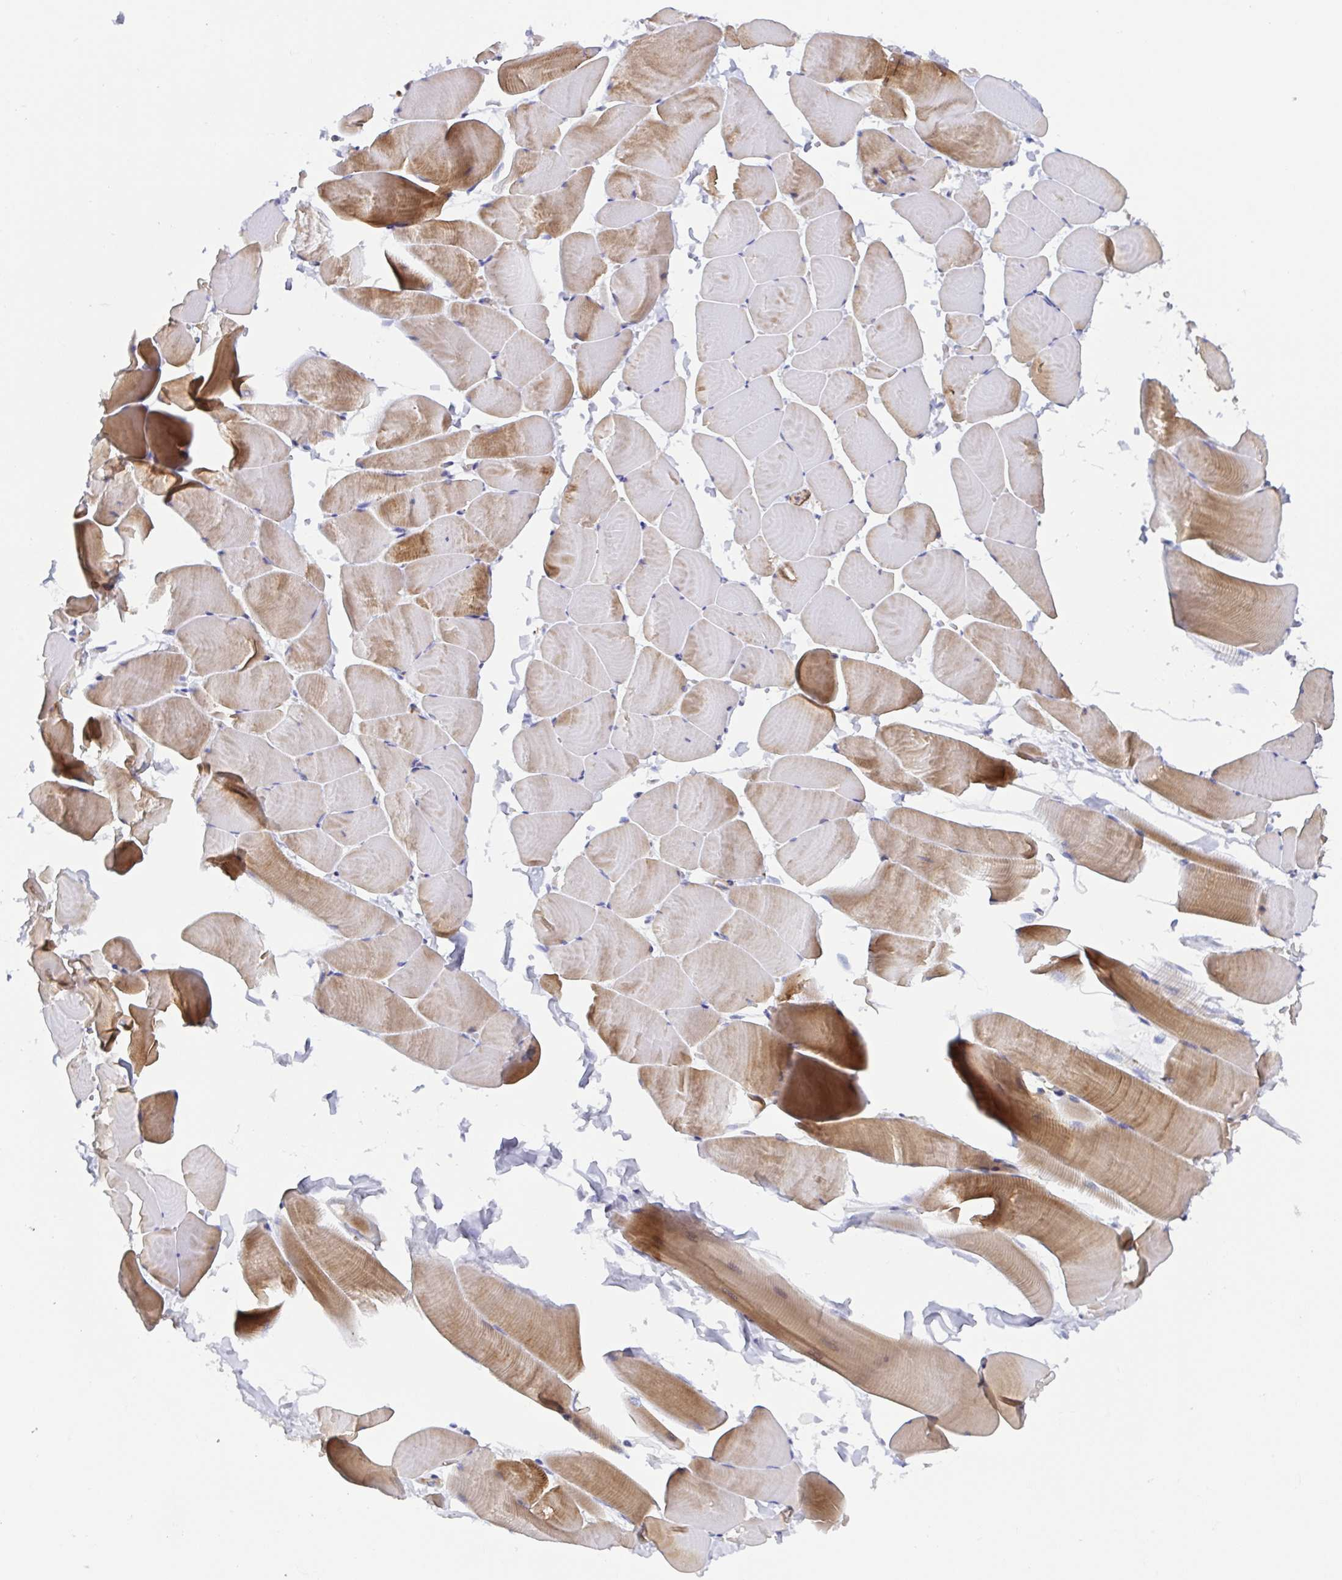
{"staining": {"intensity": "moderate", "quantity": "25%-75%", "location": "cytoplasmic/membranous"}, "tissue": "skeletal muscle", "cell_type": "Myocytes", "image_type": "normal", "snomed": [{"axis": "morphology", "description": "Normal tissue, NOS"}, {"axis": "topography", "description": "Skeletal muscle"}], "caption": "The histopathology image demonstrates immunohistochemical staining of unremarkable skeletal muscle. There is moderate cytoplasmic/membranous staining is appreciated in about 25%-75% of myocytes.", "gene": "TRAM2", "patient": {"sex": "male", "age": 25}}